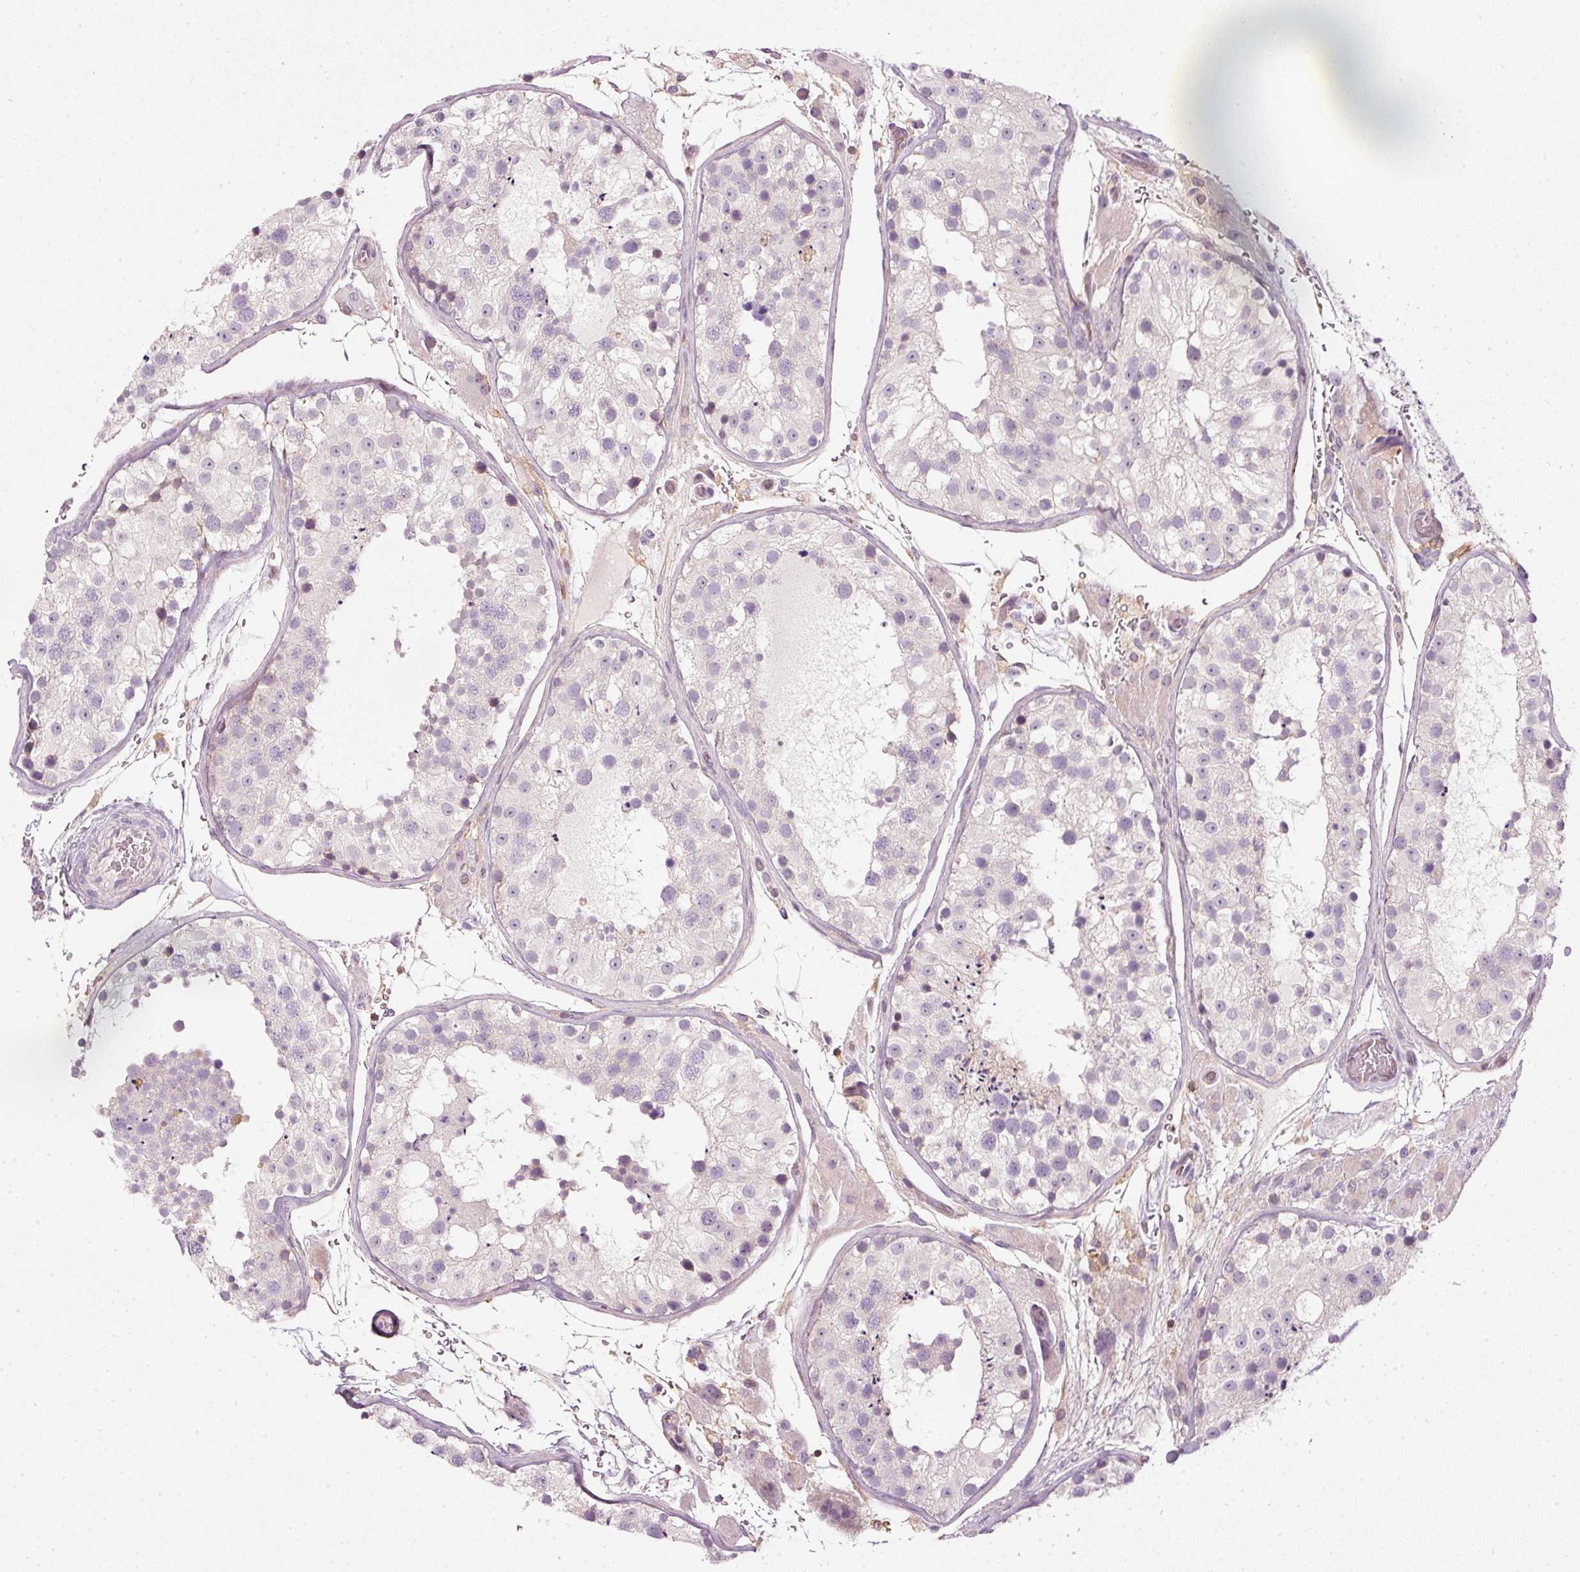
{"staining": {"intensity": "negative", "quantity": "none", "location": "none"}, "tissue": "testis", "cell_type": "Cells in seminiferous ducts", "image_type": "normal", "snomed": [{"axis": "morphology", "description": "Normal tissue, NOS"}, {"axis": "topography", "description": "Testis"}], "caption": "An image of testis stained for a protein shows no brown staining in cells in seminiferous ducts. (Stains: DAB (3,3'-diaminobenzidine) immunohistochemistry (IHC) with hematoxylin counter stain, Microscopy: brightfield microscopy at high magnification).", "gene": "SIPA1", "patient": {"sex": "male", "age": 26}}